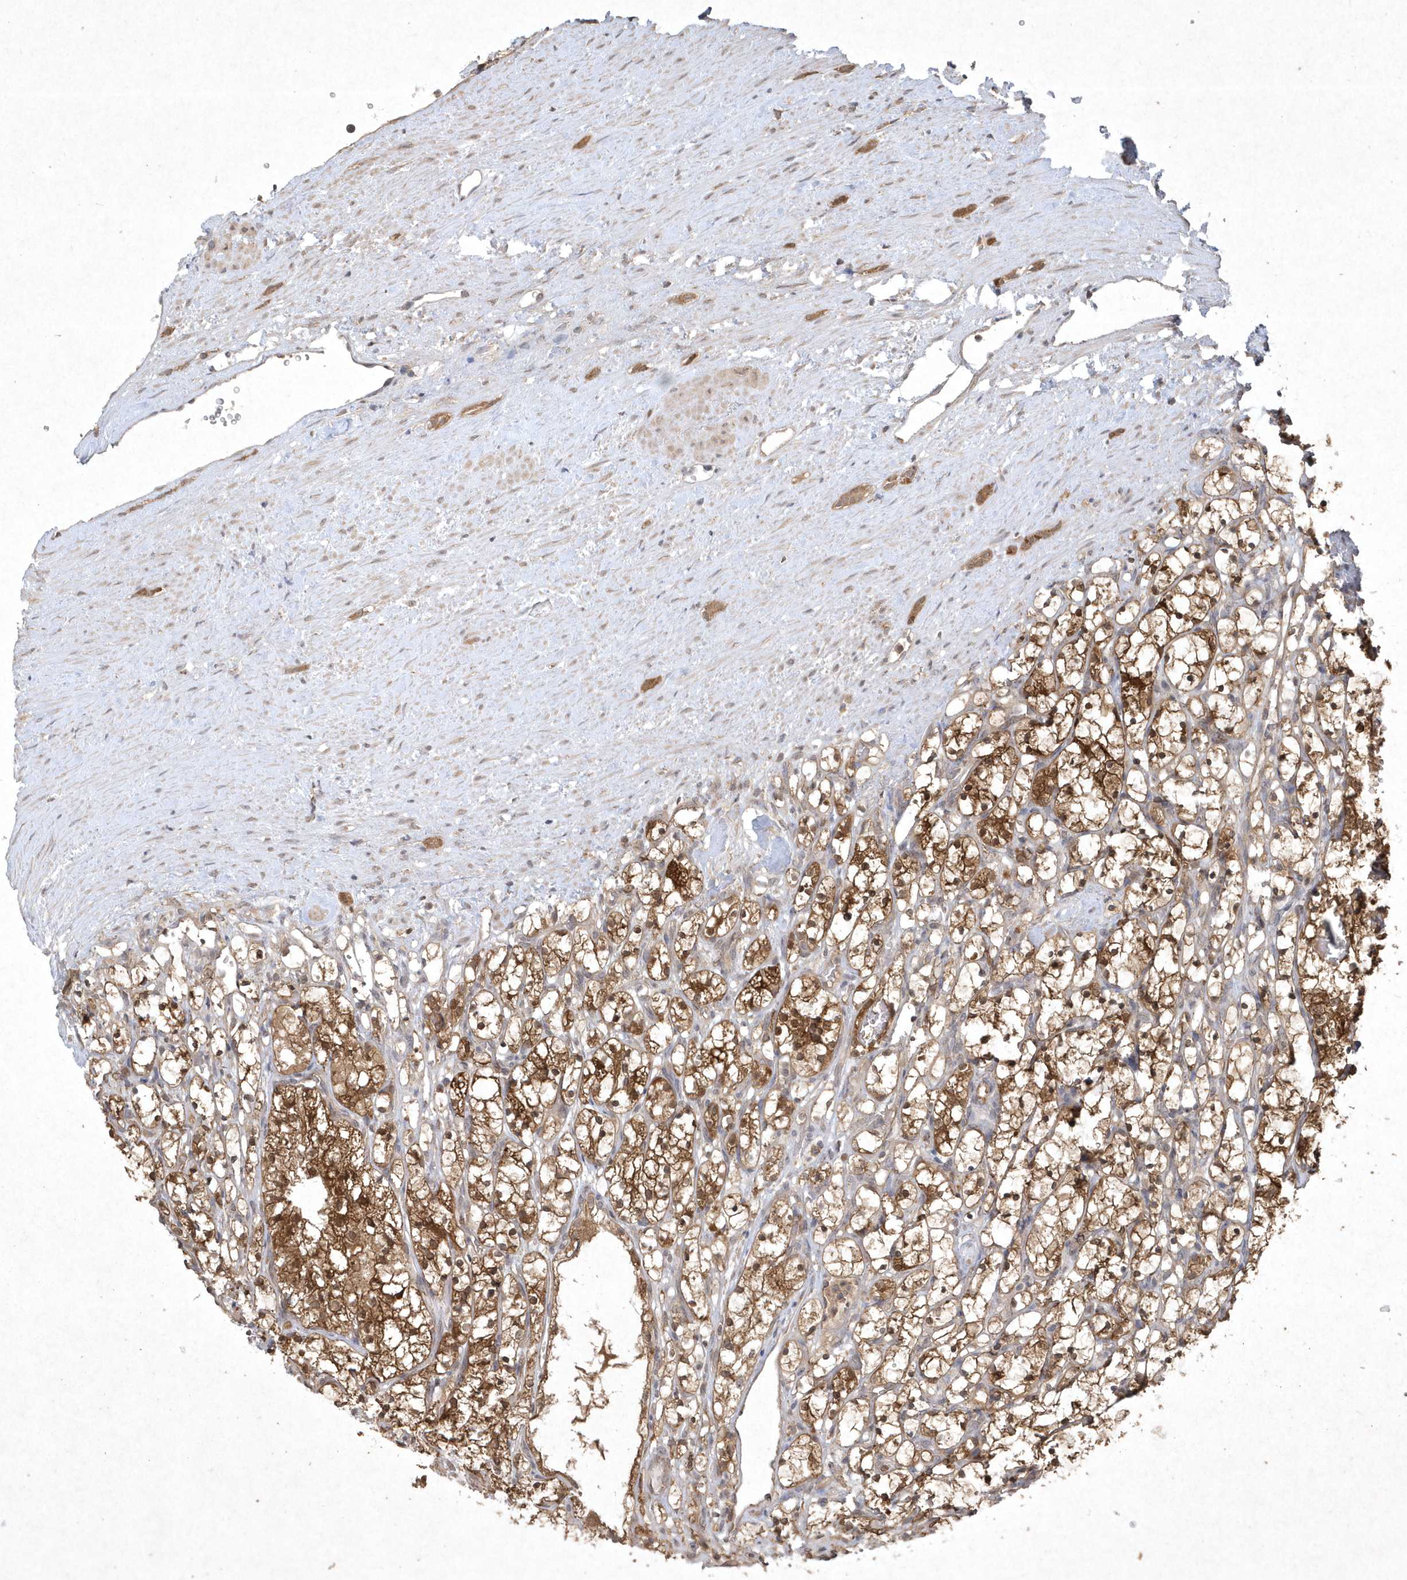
{"staining": {"intensity": "moderate", "quantity": ">75%", "location": "cytoplasmic/membranous,nuclear"}, "tissue": "renal cancer", "cell_type": "Tumor cells", "image_type": "cancer", "snomed": [{"axis": "morphology", "description": "Adenocarcinoma, NOS"}, {"axis": "topography", "description": "Kidney"}], "caption": "Renal cancer (adenocarcinoma) was stained to show a protein in brown. There is medium levels of moderate cytoplasmic/membranous and nuclear positivity in about >75% of tumor cells.", "gene": "AKR7A2", "patient": {"sex": "female", "age": 69}}